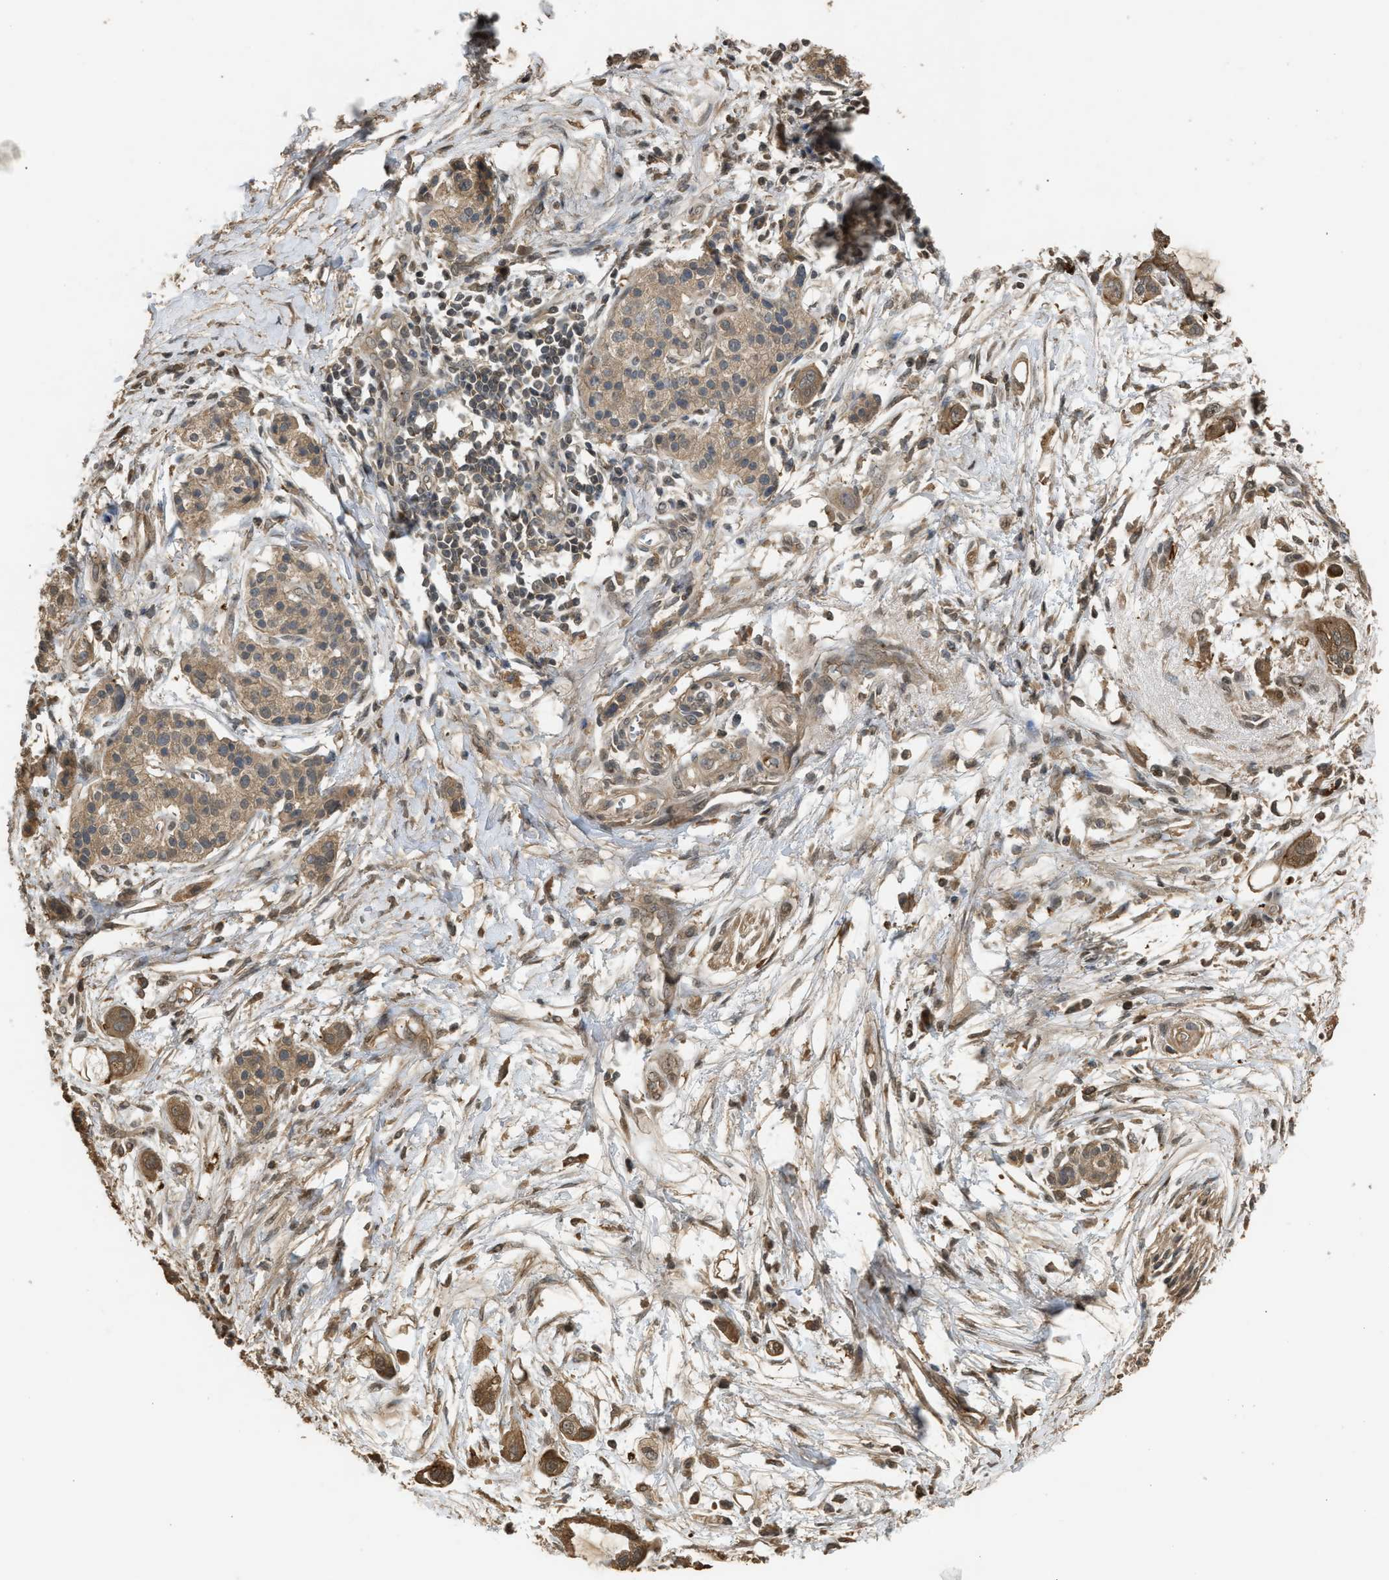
{"staining": {"intensity": "weak", "quantity": ">75%", "location": "cytoplasmic/membranous"}, "tissue": "pancreatic cancer", "cell_type": "Tumor cells", "image_type": "cancer", "snomed": [{"axis": "morphology", "description": "Adenocarcinoma, NOS"}, {"axis": "topography", "description": "Pancreas"}], "caption": "The immunohistochemical stain shows weak cytoplasmic/membranous expression in tumor cells of pancreatic cancer (adenocarcinoma) tissue.", "gene": "ARHGDIA", "patient": {"sex": "male", "age": 59}}